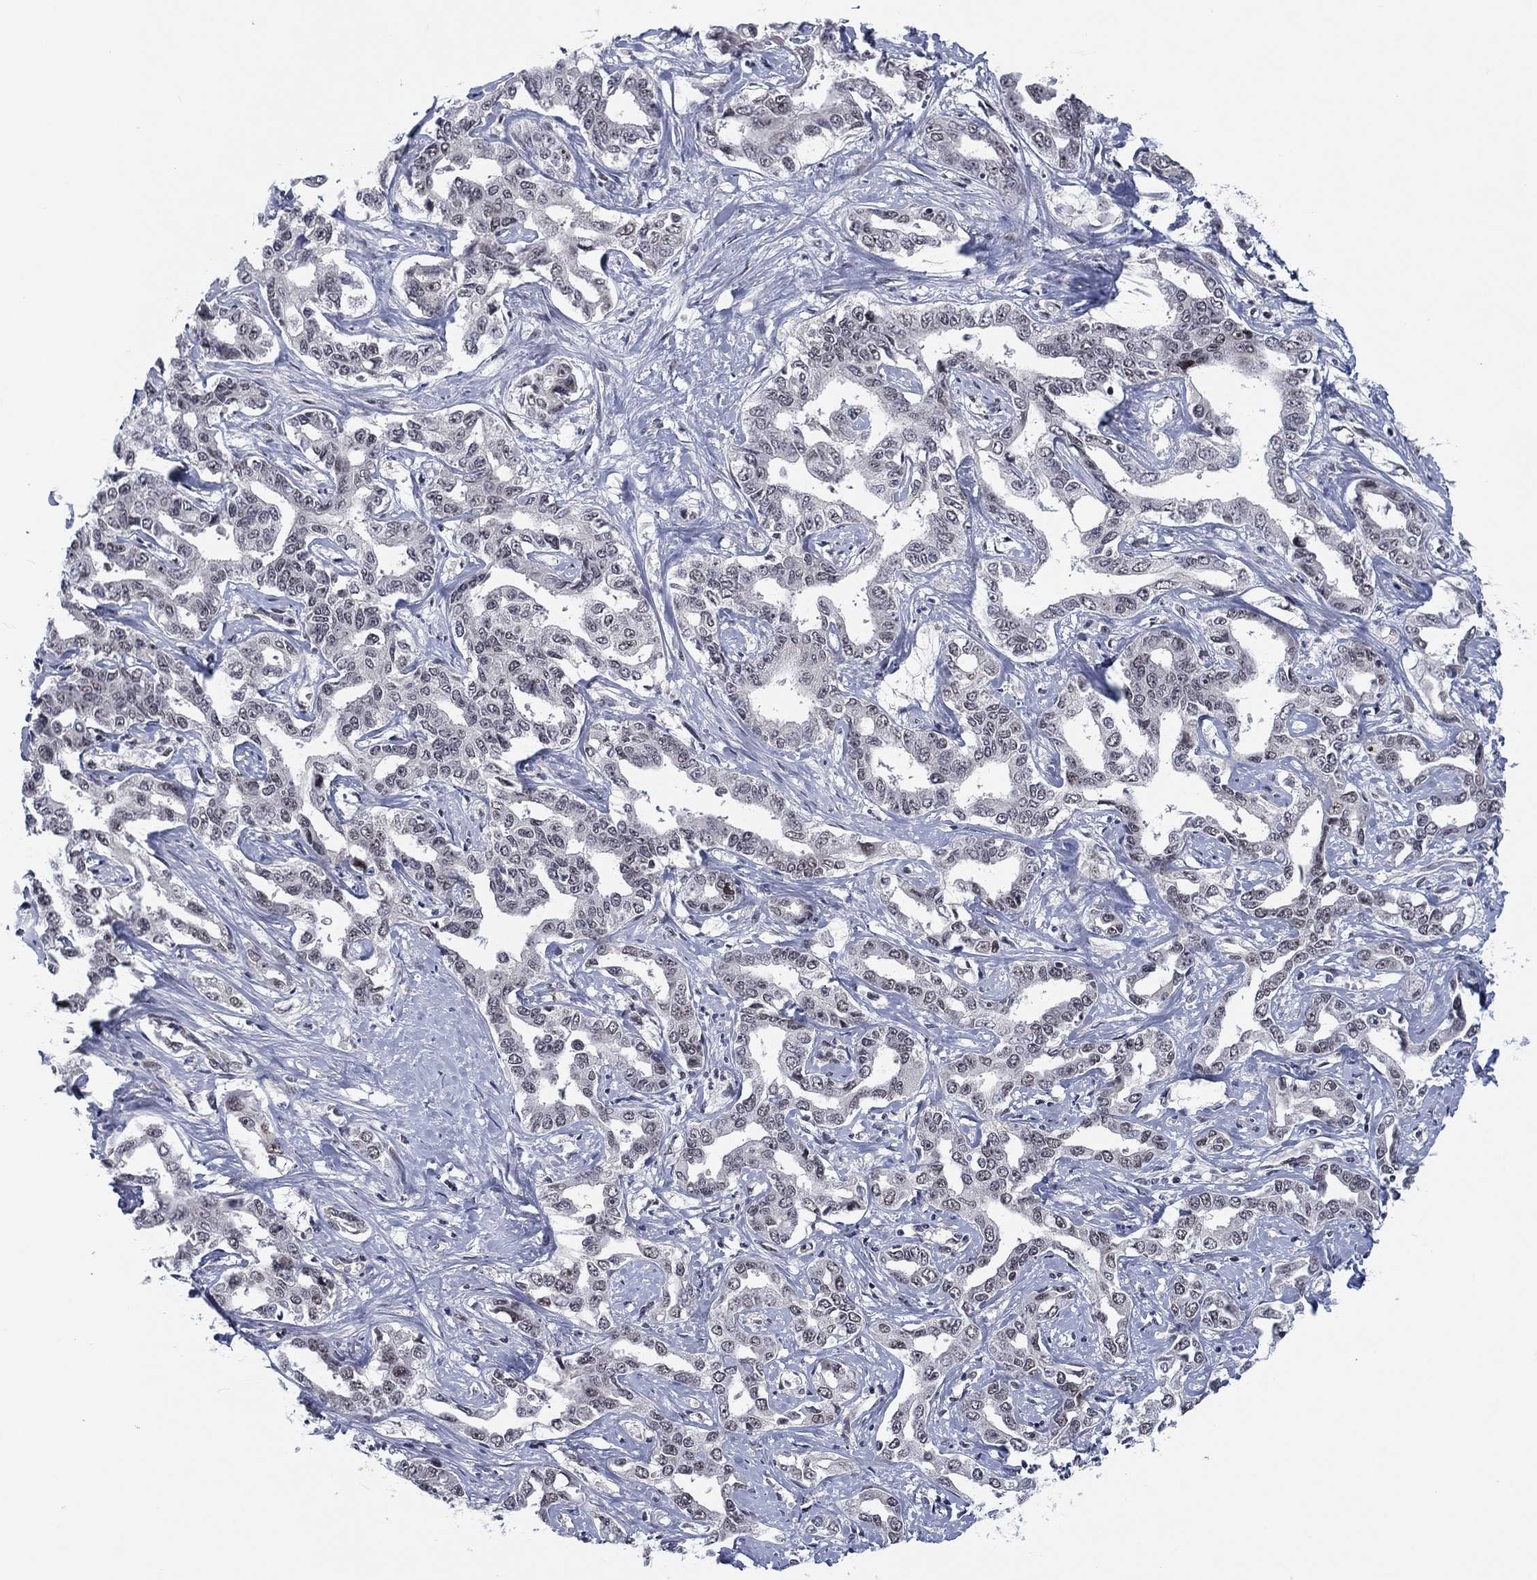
{"staining": {"intensity": "negative", "quantity": "none", "location": "none"}, "tissue": "liver cancer", "cell_type": "Tumor cells", "image_type": "cancer", "snomed": [{"axis": "morphology", "description": "Cholangiocarcinoma"}, {"axis": "topography", "description": "Liver"}], "caption": "The micrograph displays no staining of tumor cells in cholangiocarcinoma (liver).", "gene": "FYTTD1", "patient": {"sex": "male", "age": 59}}